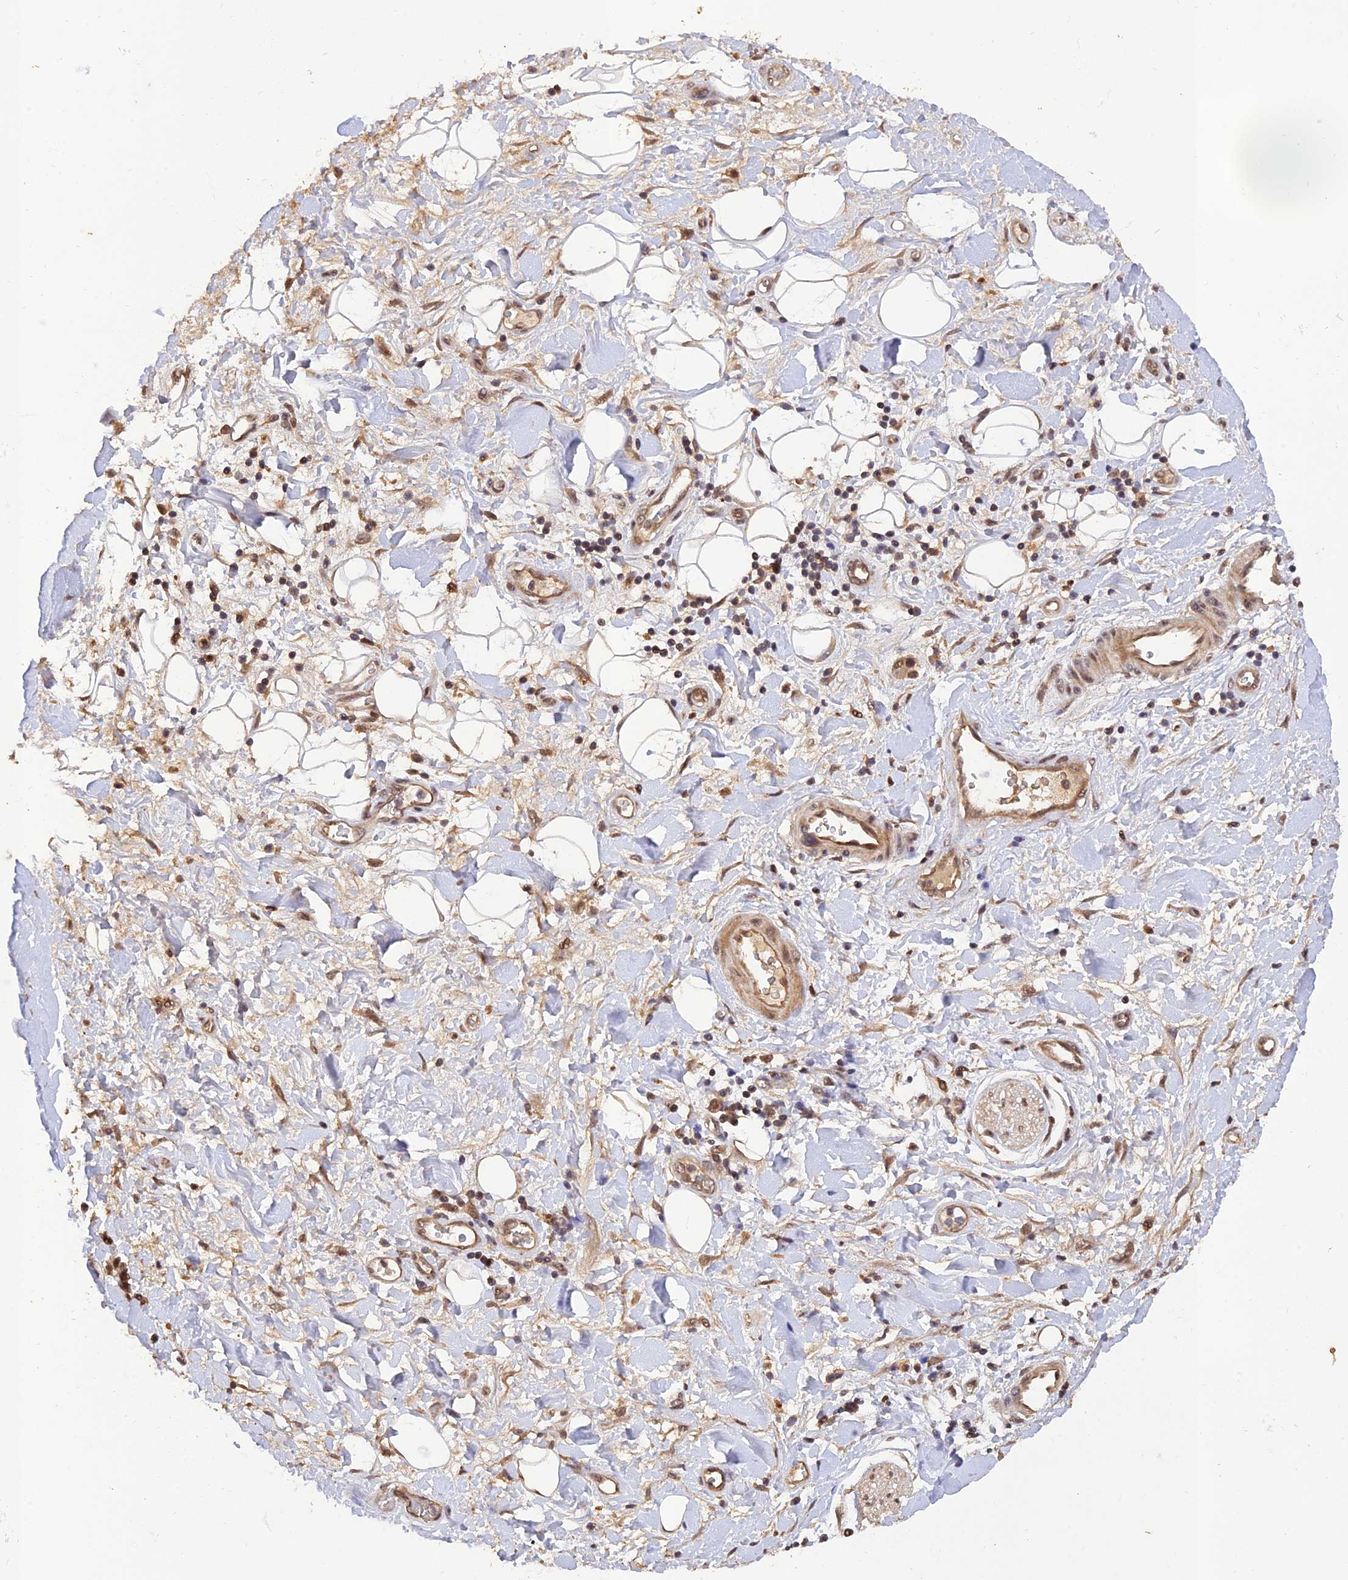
{"staining": {"intensity": "negative", "quantity": "none", "location": "none"}, "tissue": "adipose tissue", "cell_type": "Adipocytes", "image_type": "normal", "snomed": [{"axis": "morphology", "description": "Normal tissue, NOS"}, {"axis": "morphology", "description": "Adenocarcinoma, NOS"}, {"axis": "topography", "description": "Pancreas"}, {"axis": "topography", "description": "Peripheral nerve tissue"}], "caption": "Photomicrograph shows no significant protein staining in adipocytes of normal adipose tissue. (Stains: DAB (3,3'-diaminobenzidine) immunohistochemistry with hematoxylin counter stain, Microscopy: brightfield microscopy at high magnification).", "gene": "REV1", "patient": {"sex": "male", "age": 59}}